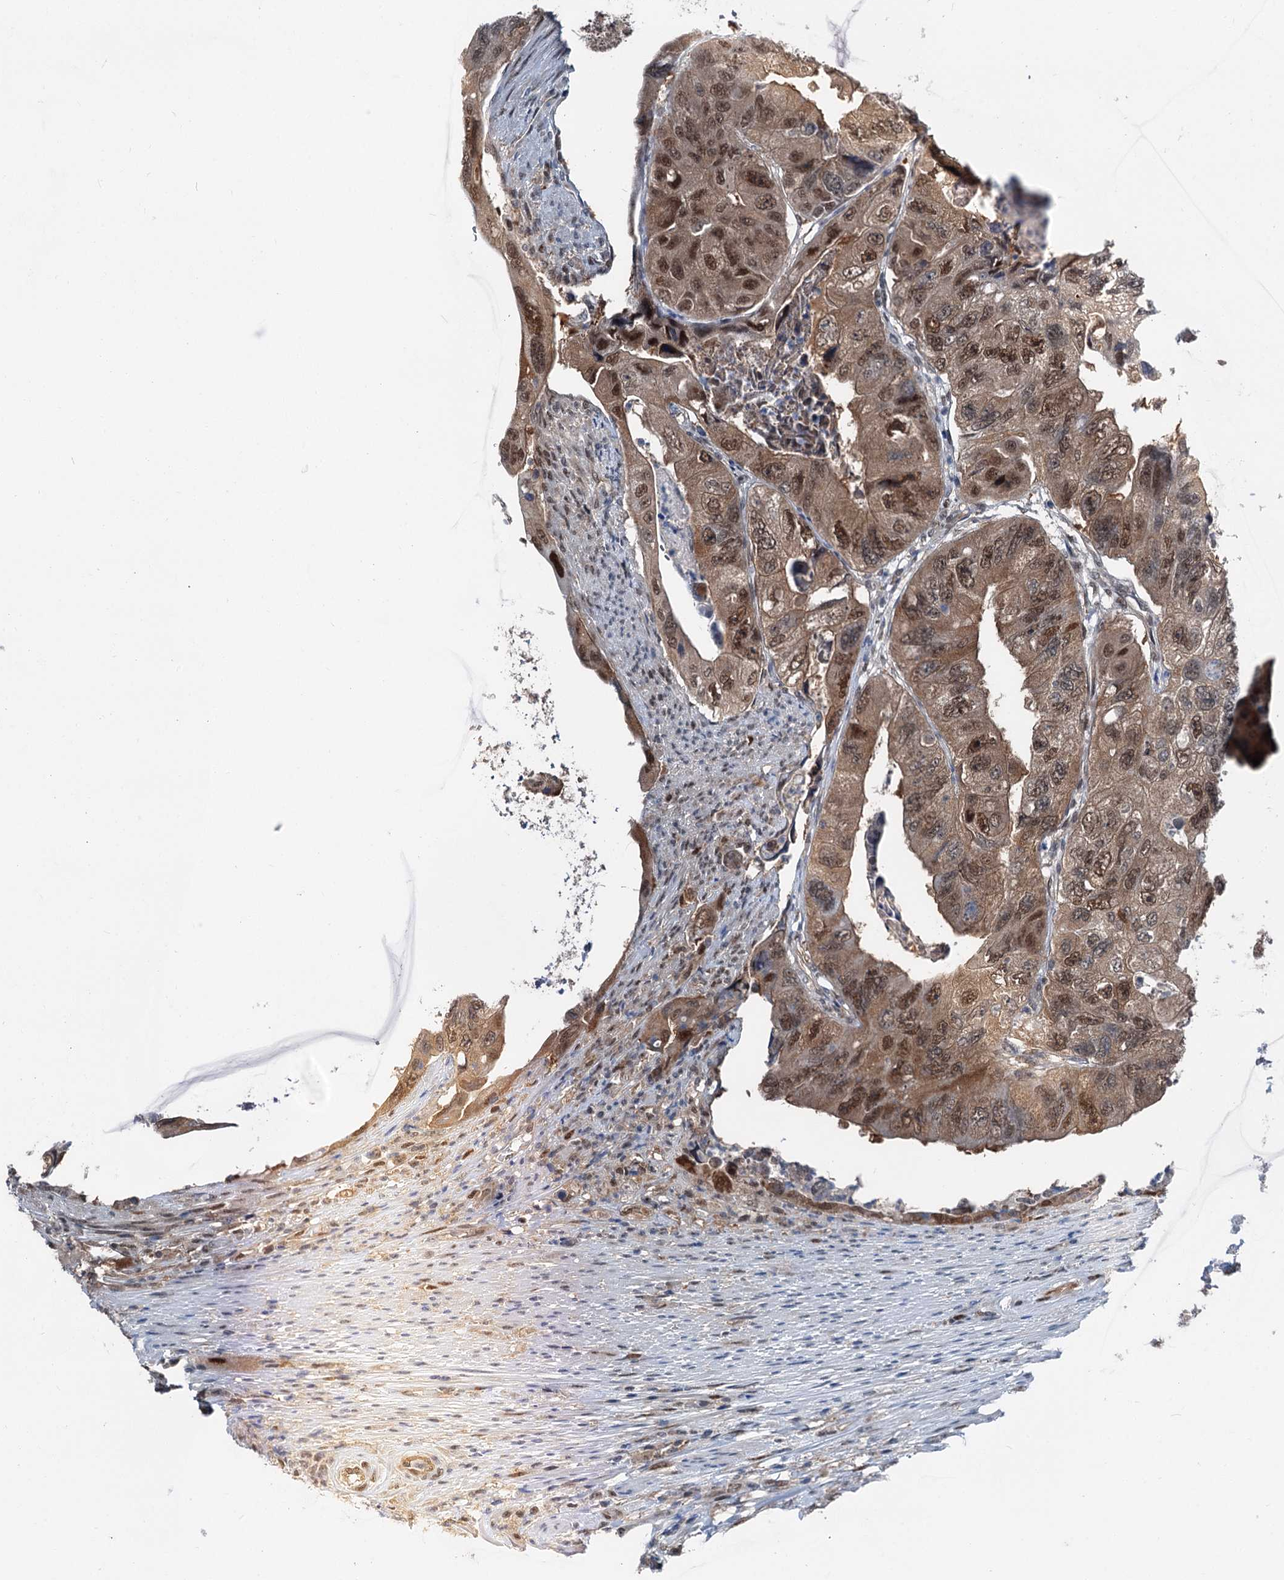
{"staining": {"intensity": "strong", "quantity": ">75%", "location": "cytoplasmic/membranous,nuclear"}, "tissue": "colorectal cancer", "cell_type": "Tumor cells", "image_type": "cancer", "snomed": [{"axis": "morphology", "description": "Adenocarcinoma, NOS"}, {"axis": "topography", "description": "Rectum"}], "caption": "Immunohistochemistry (IHC) photomicrograph of human colorectal cancer (adenocarcinoma) stained for a protein (brown), which demonstrates high levels of strong cytoplasmic/membranous and nuclear expression in about >75% of tumor cells.", "gene": "PSMD13", "patient": {"sex": "male", "age": 63}}